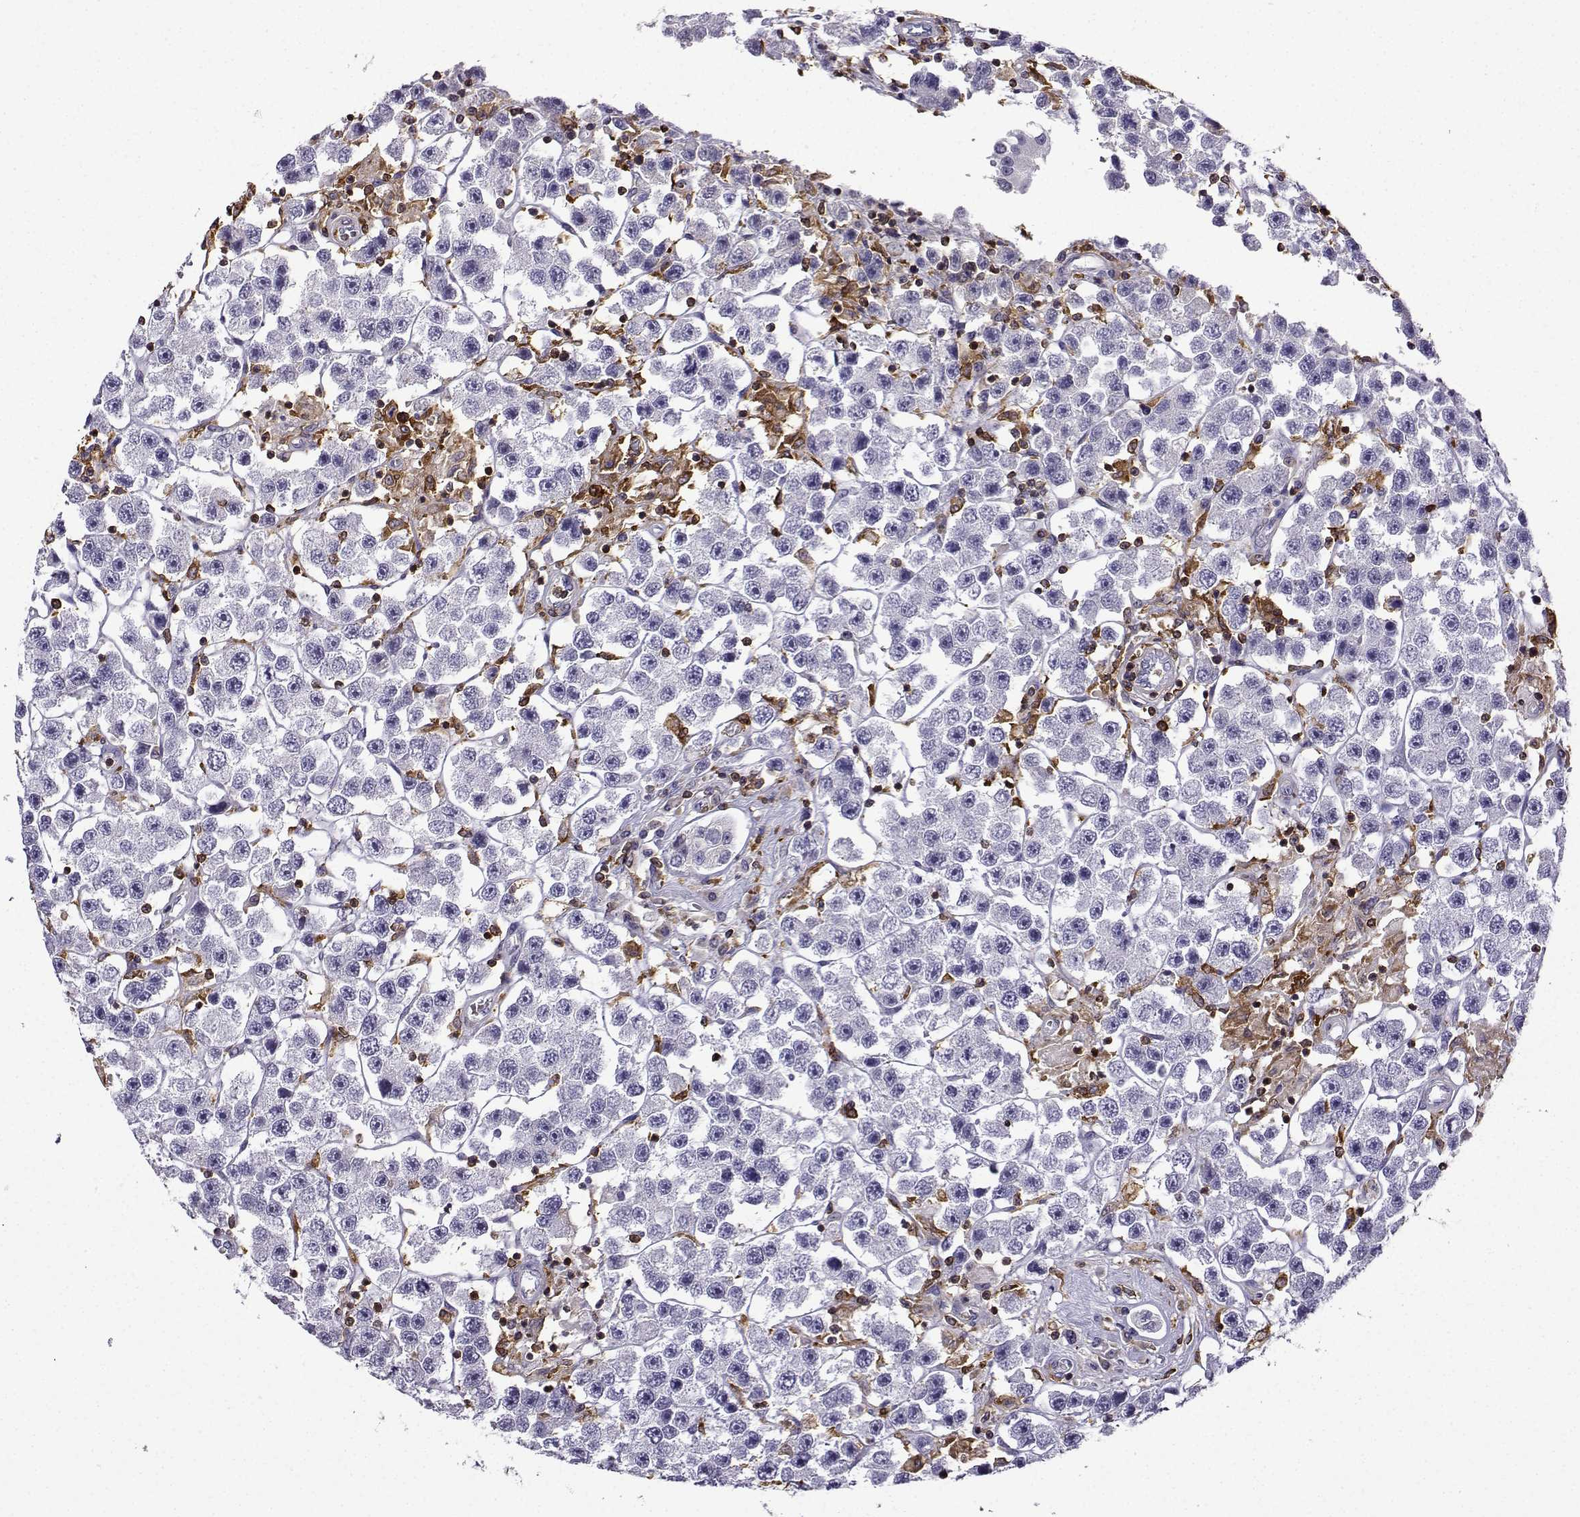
{"staining": {"intensity": "negative", "quantity": "none", "location": "none"}, "tissue": "testis cancer", "cell_type": "Tumor cells", "image_type": "cancer", "snomed": [{"axis": "morphology", "description": "Seminoma, NOS"}, {"axis": "topography", "description": "Testis"}], "caption": "An IHC micrograph of testis seminoma is shown. There is no staining in tumor cells of testis seminoma. Nuclei are stained in blue.", "gene": "DOCK10", "patient": {"sex": "male", "age": 45}}